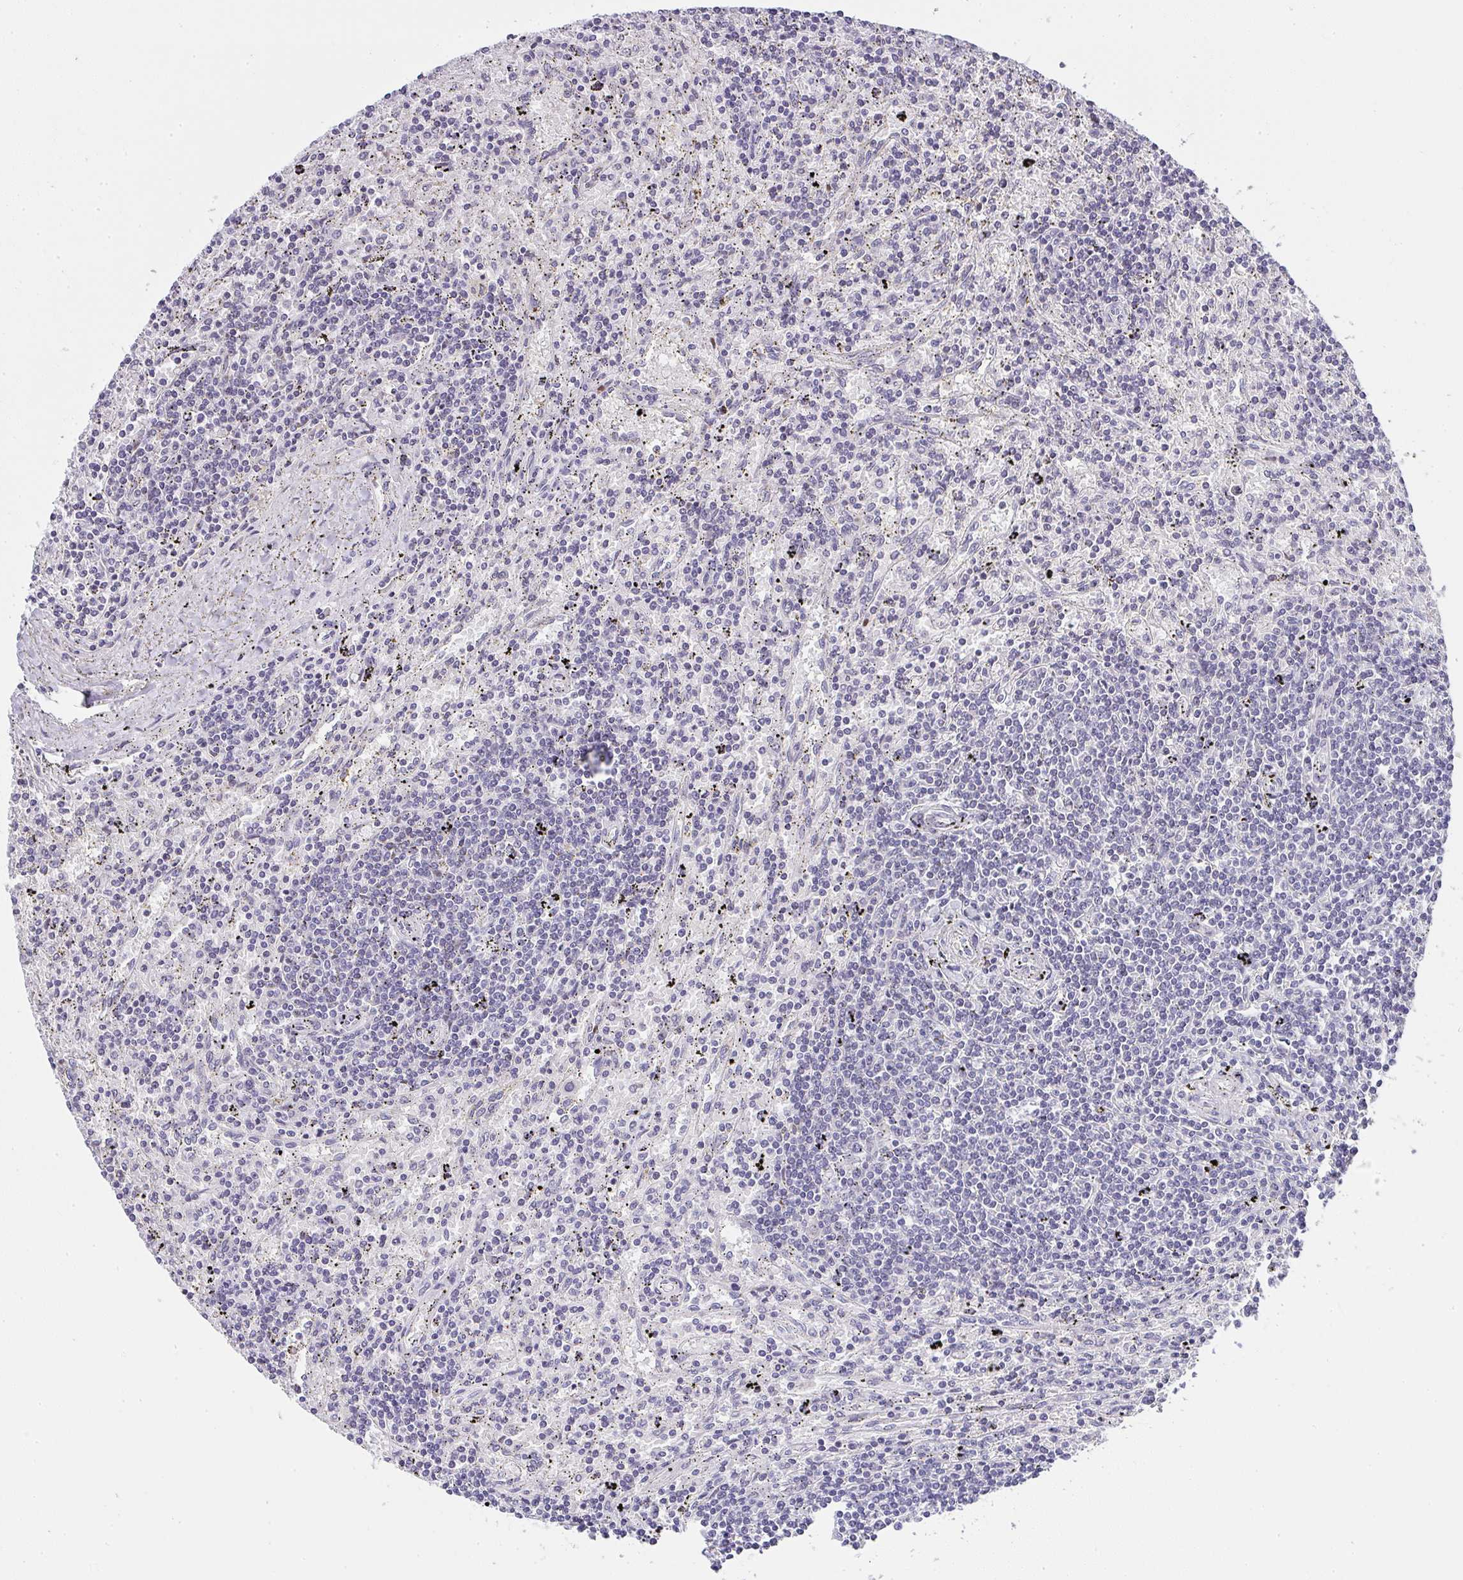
{"staining": {"intensity": "negative", "quantity": "none", "location": "none"}, "tissue": "lymphoma", "cell_type": "Tumor cells", "image_type": "cancer", "snomed": [{"axis": "morphology", "description": "Malignant lymphoma, non-Hodgkin's type, Low grade"}, {"axis": "topography", "description": "Spleen"}], "caption": "Tumor cells are negative for brown protein staining in lymphoma.", "gene": "CACNA1S", "patient": {"sex": "male", "age": 76}}